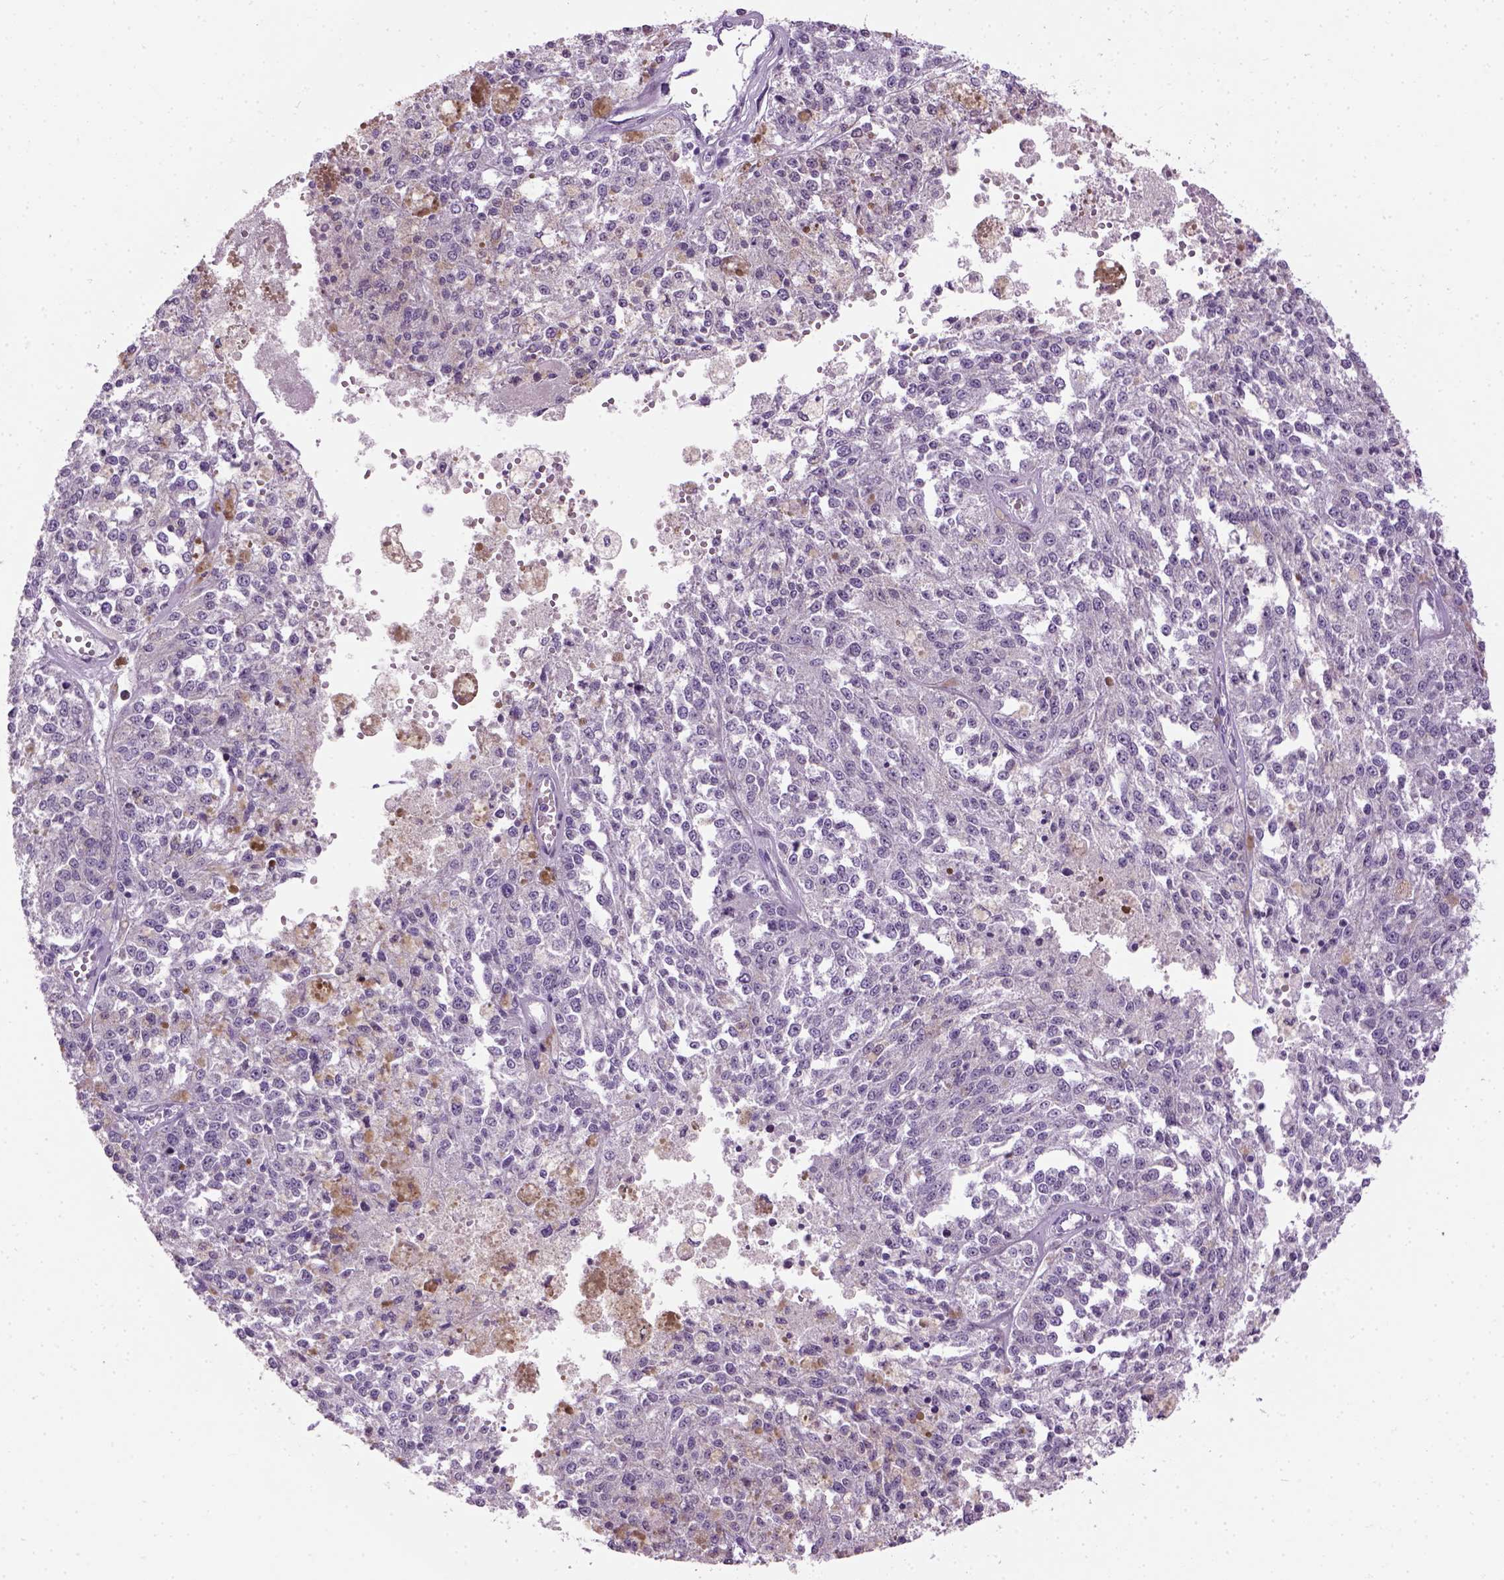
{"staining": {"intensity": "negative", "quantity": "none", "location": "none"}, "tissue": "melanoma", "cell_type": "Tumor cells", "image_type": "cancer", "snomed": [{"axis": "morphology", "description": "Malignant melanoma, Metastatic site"}, {"axis": "topography", "description": "Lymph node"}], "caption": "Malignant melanoma (metastatic site) was stained to show a protein in brown. There is no significant positivity in tumor cells.", "gene": "GABRB2", "patient": {"sex": "female", "age": 64}}